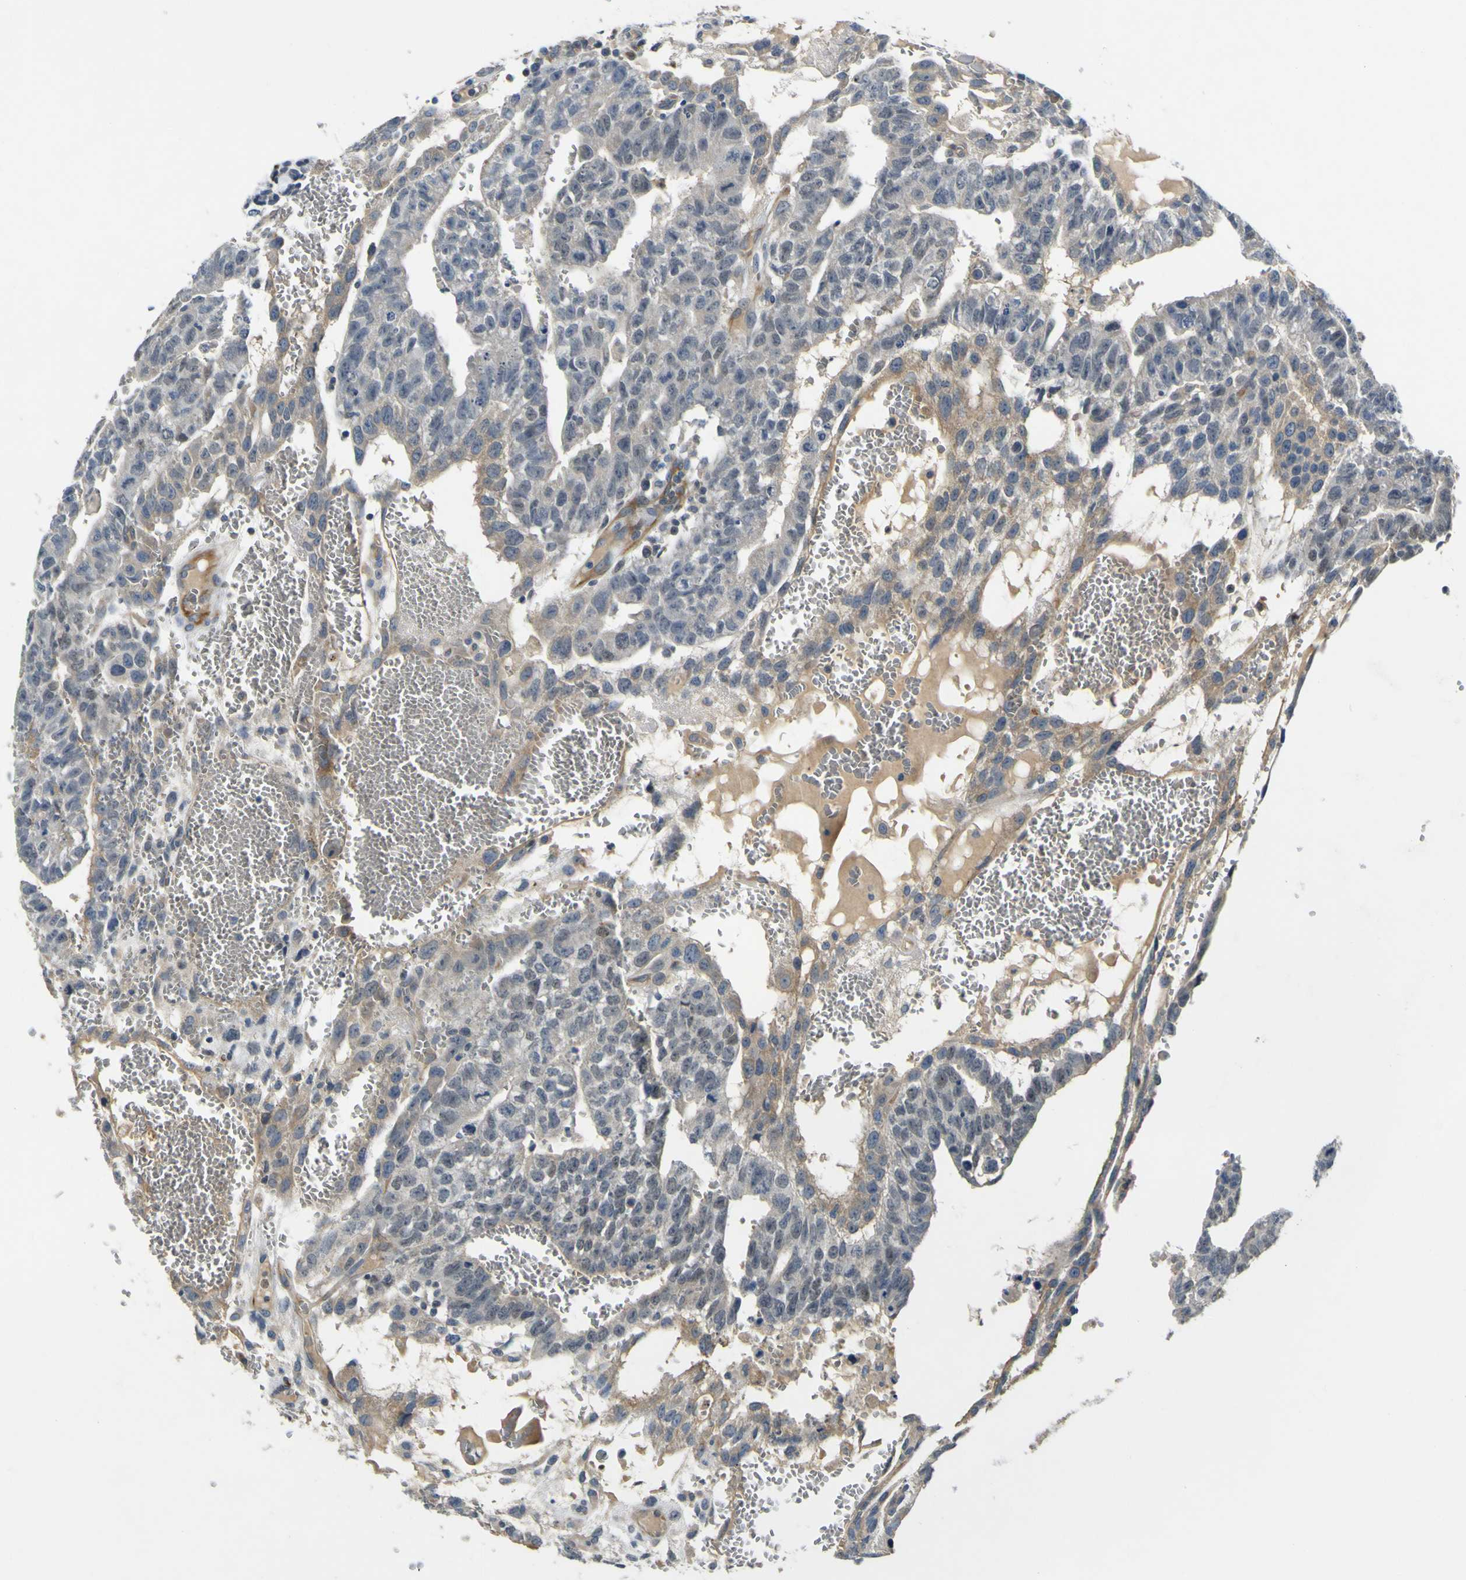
{"staining": {"intensity": "negative", "quantity": "none", "location": "none"}, "tissue": "testis cancer", "cell_type": "Tumor cells", "image_type": "cancer", "snomed": [{"axis": "morphology", "description": "Seminoma, NOS"}, {"axis": "morphology", "description": "Carcinoma, Embryonal, NOS"}, {"axis": "topography", "description": "Testis"}], "caption": "DAB immunohistochemical staining of human seminoma (testis) shows no significant expression in tumor cells. (Brightfield microscopy of DAB IHC at high magnification).", "gene": "LDLR", "patient": {"sex": "male", "age": 52}}